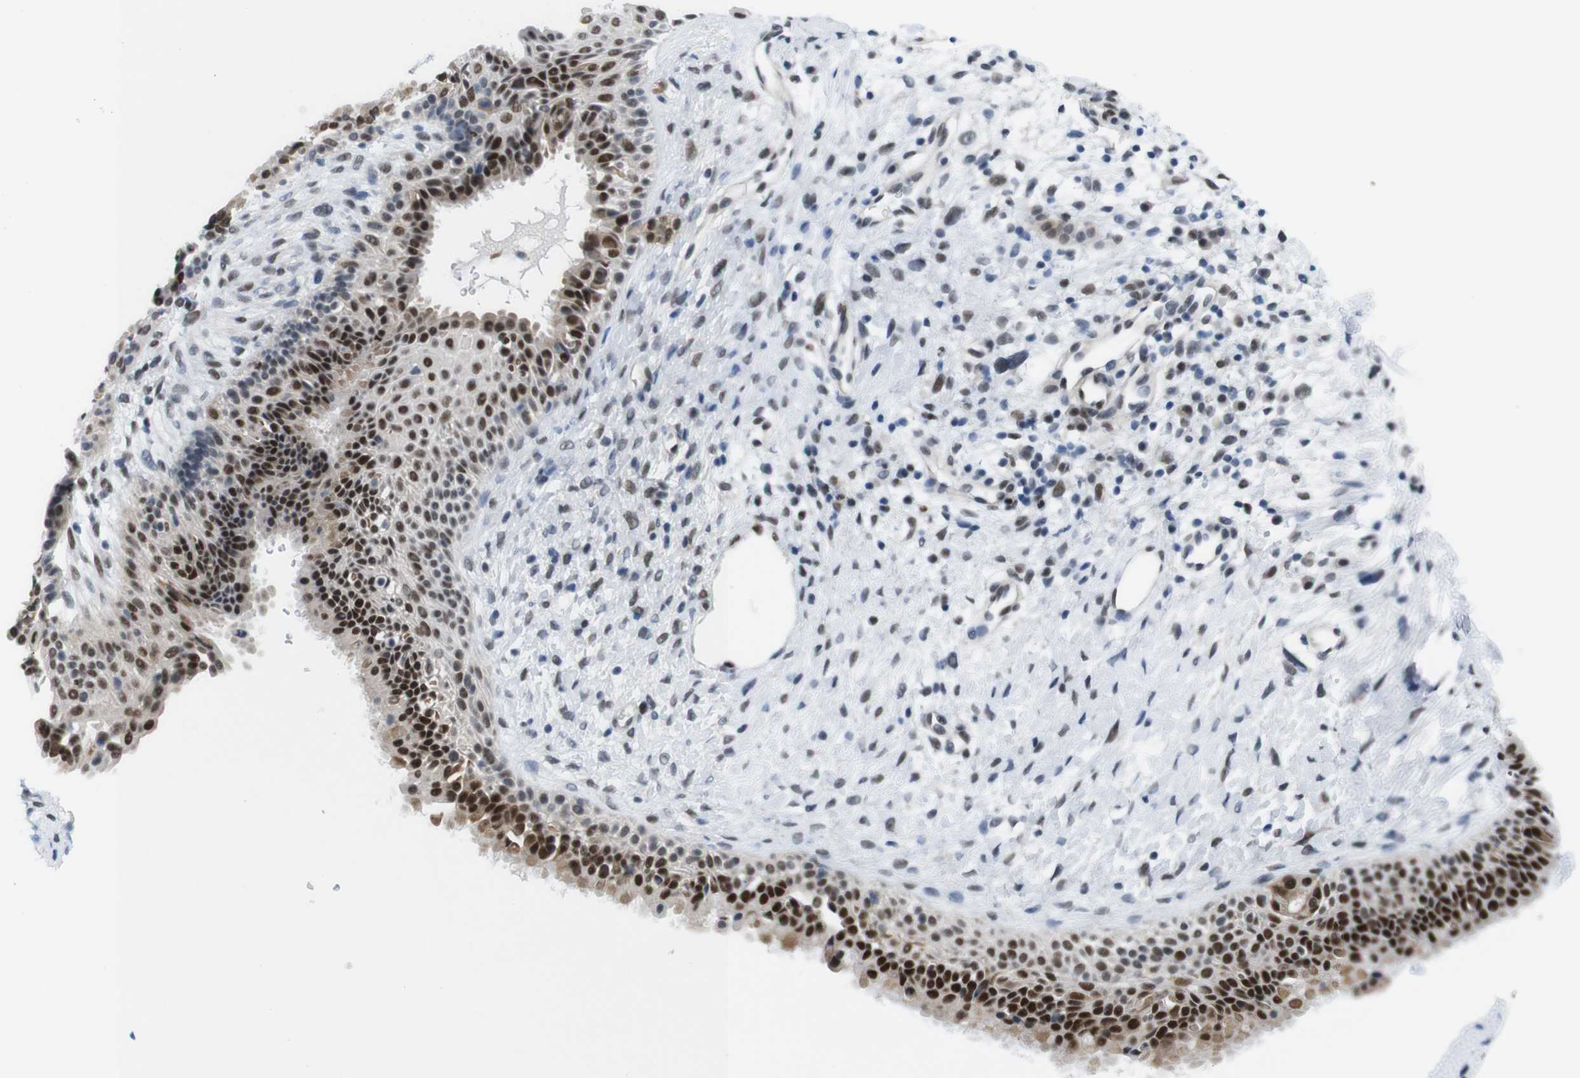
{"staining": {"intensity": "strong", "quantity": ">75%", "location": "nuclear"}, "tissue": "nasopharynx", "cell_type": "Respiratory epithelial cells", "image_type": "normal", "snomed": [{"axis": "morphology", "description": "Normal tissue, NOS"}, {"axis": "topography", "description": "Nasopharynx"}], "caption": "A high amount of strong nuclear staining is identified in about >75% of respiratory epithelial cells in normal nasopharynx. The protein is stained brown, and the nuclei are stained in blue (DAB (3,3'-diaminobenzidine) IHC with brightfield microscopy, high magnification).", "gene": "PSME3", "patient": {"sex": "male", "age": 22}}